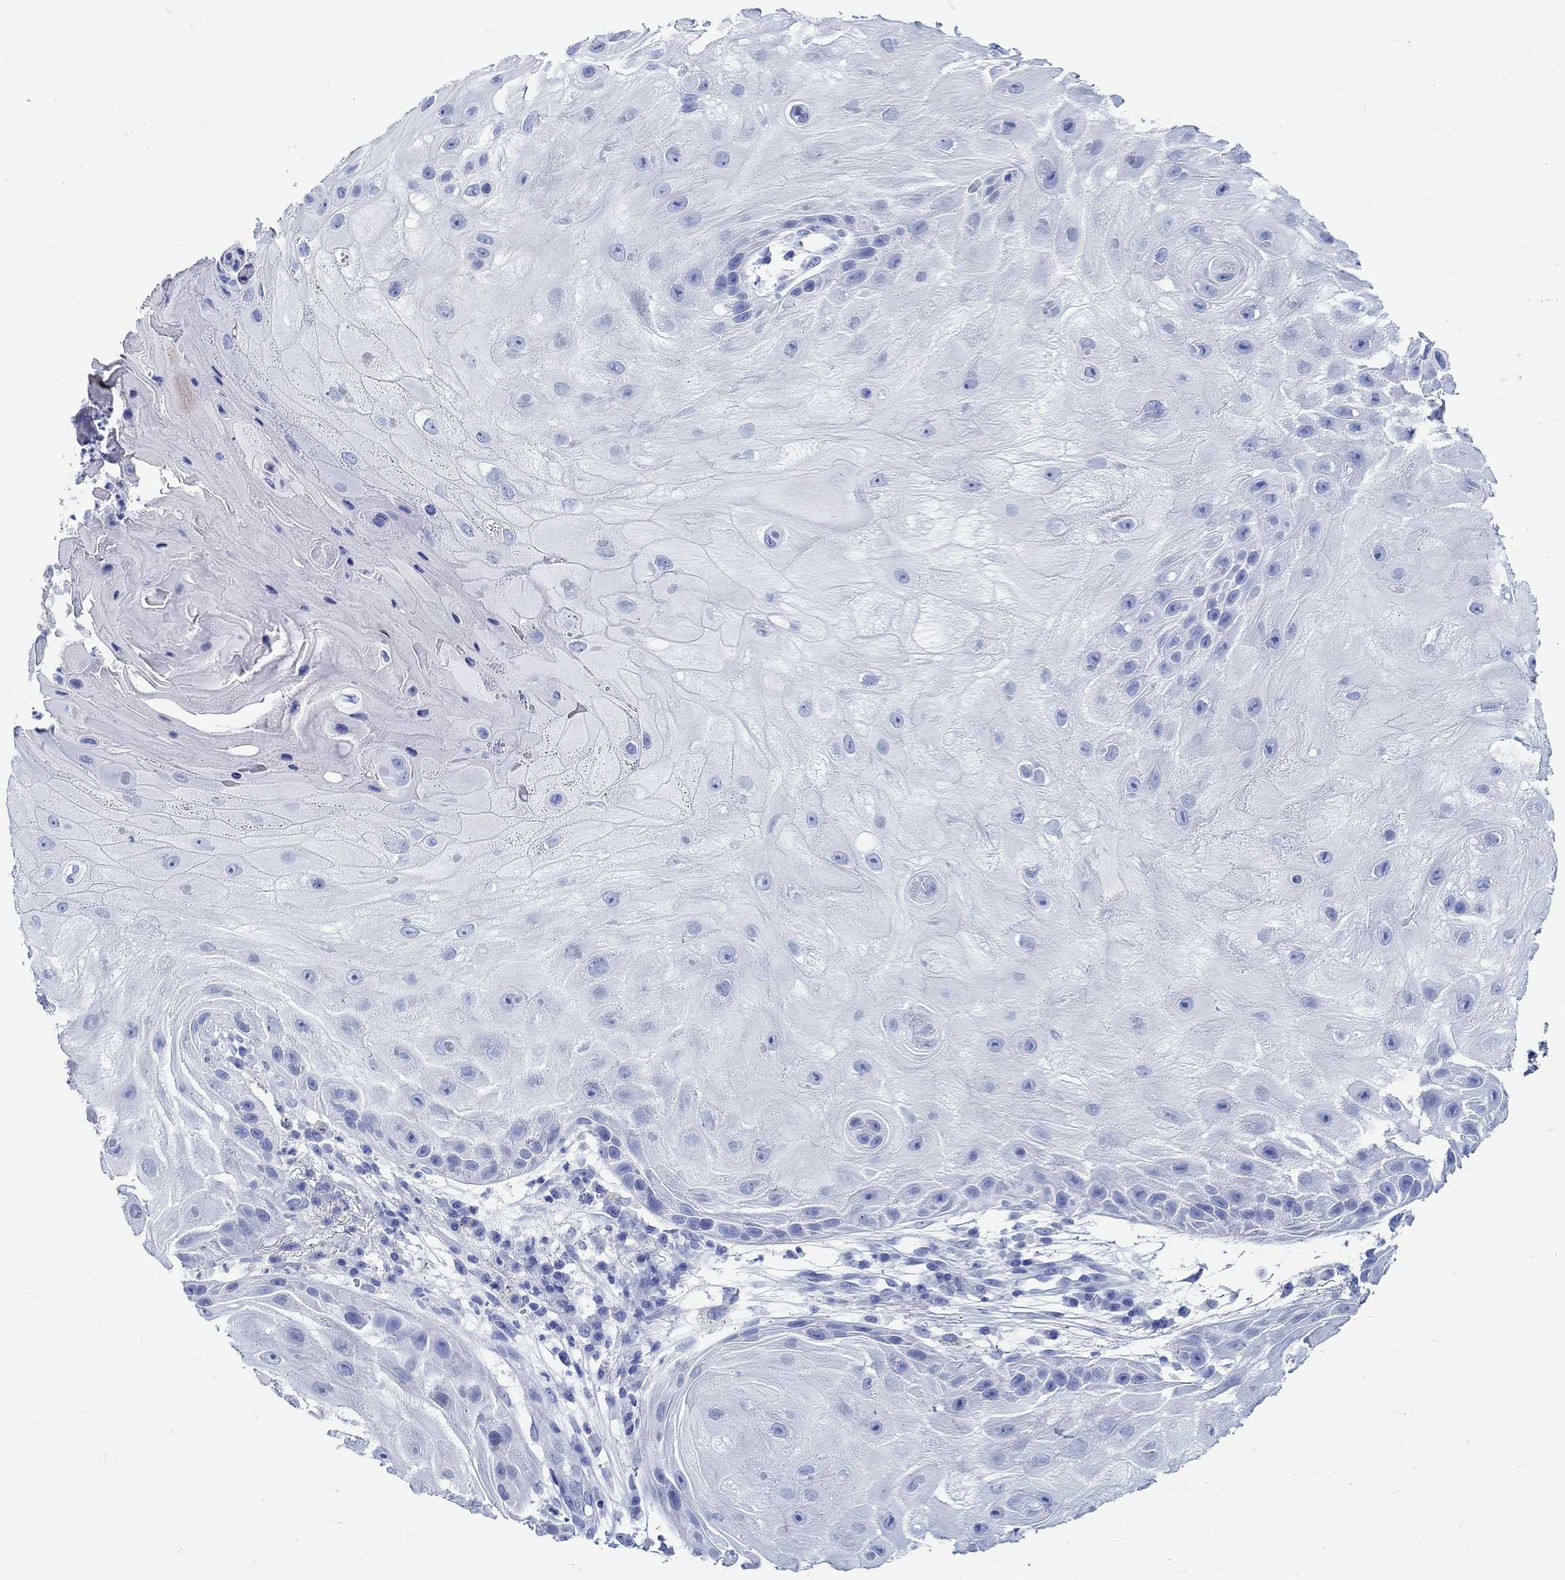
{"staining": {"intensity": "negative", "quantity": "none", "location": "none"}, "tissue": "skin cancer", "cell_type": "Tumor cells", "image_type": "cancer", "snomed": [{"axis": "morphology", "description": "Normal tissue, NOS"}, {"axis": "morphology", "description": "Squamous cell carcinoma, NOS"}, {"axis": "topography", "description": "Skin"}], "caption": "This is an IHC micrograph of skin squamous cell carcinoma. There is no staining in tumor cells.", "gene": "RD3L", "patient": {"sex": "male", "age": 79}}